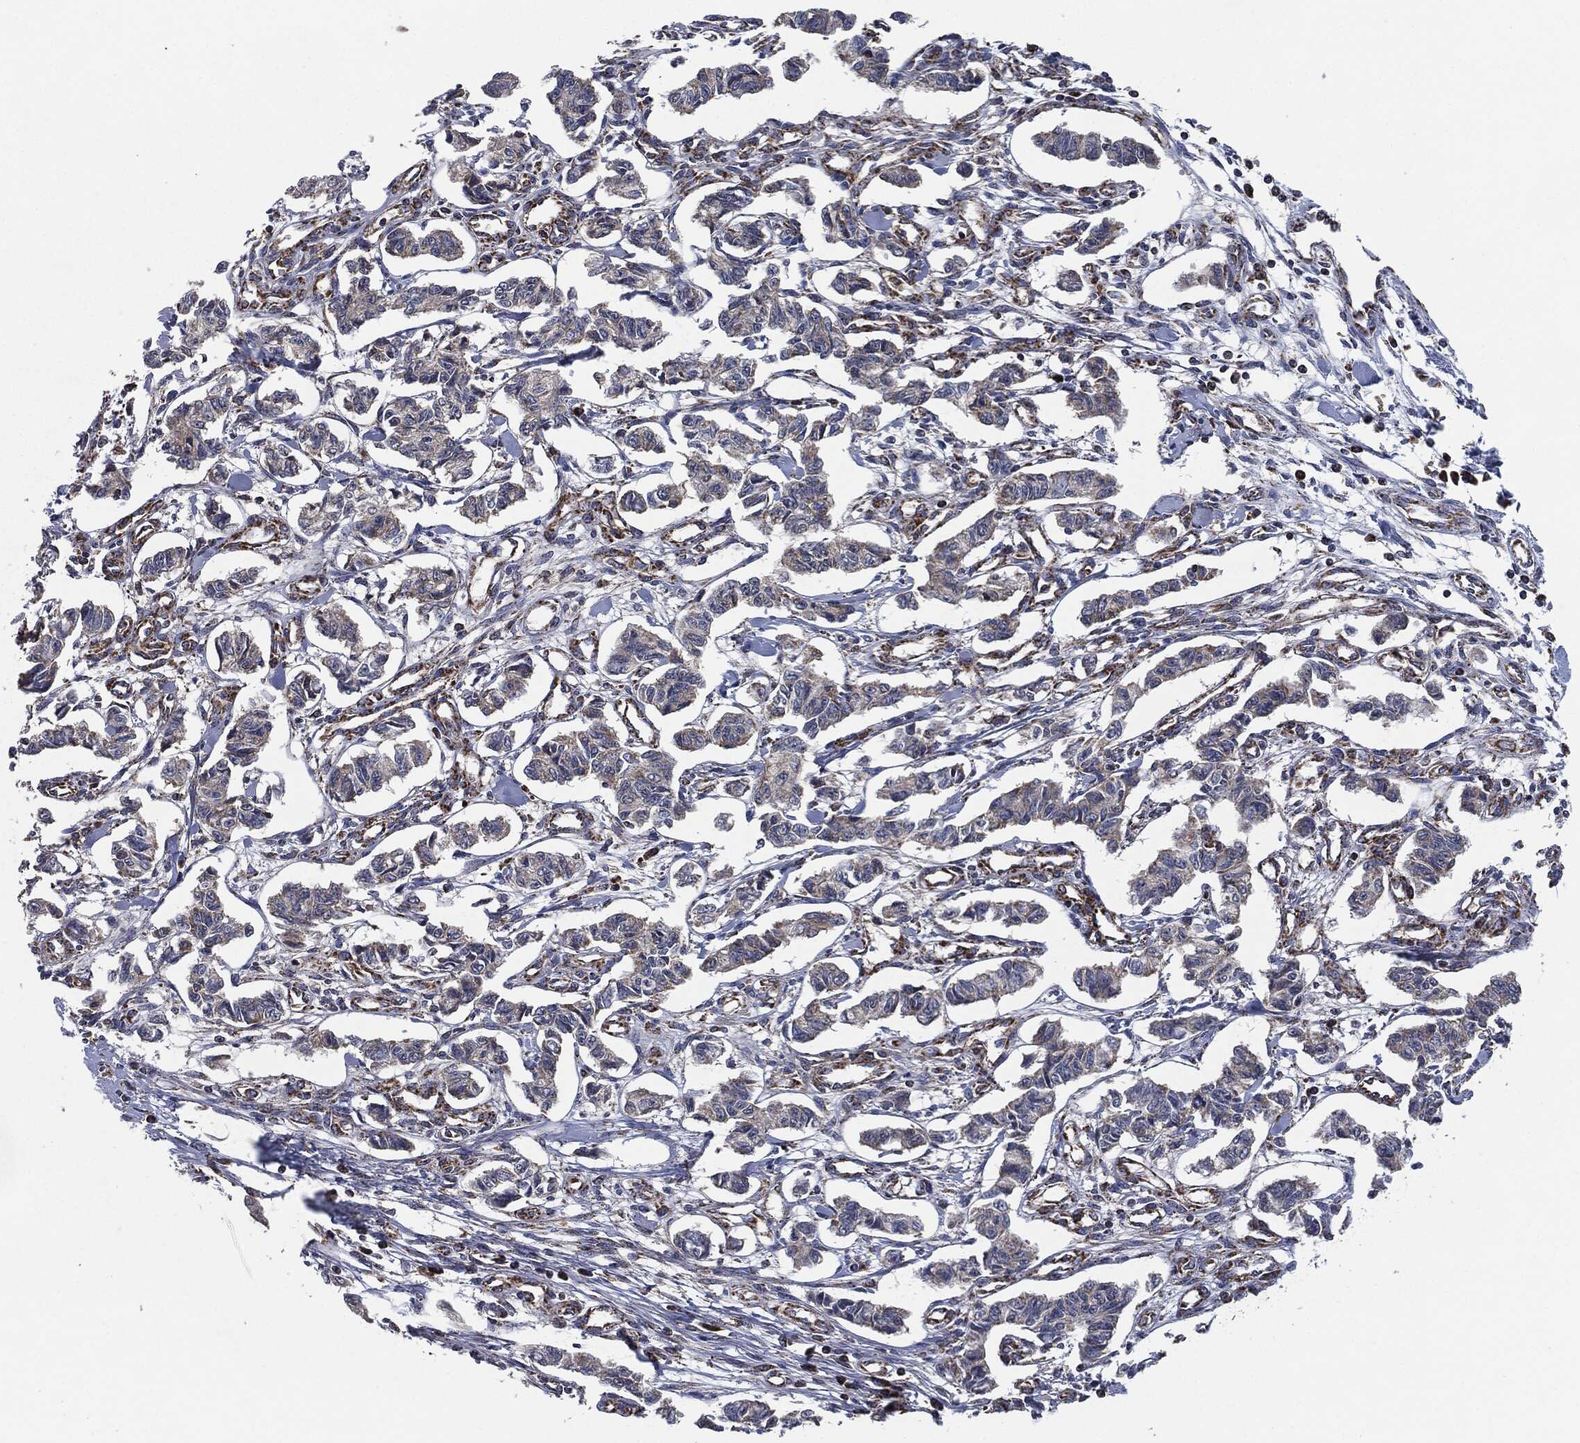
{"staining": {"intensity": "weak", "quantity": "<25%", "location": "cytoplasmic/membranous"}, "tissue": "carcinoid", "cell_type": "Tumor cells", "image_type": "cancer", "snomed": [{"axis": "morphology", "description": "Carcinoid, malignant, NOS"}, {"axis": "topography", "description": "Kidney"}], "caption": "DAB immunohistochemical staining of human carcinoid (malignant) demonstrates no significant expression in tumor cells.", "gene": "NDUFV2", "patient": {"sex": "female", "age": 41}}